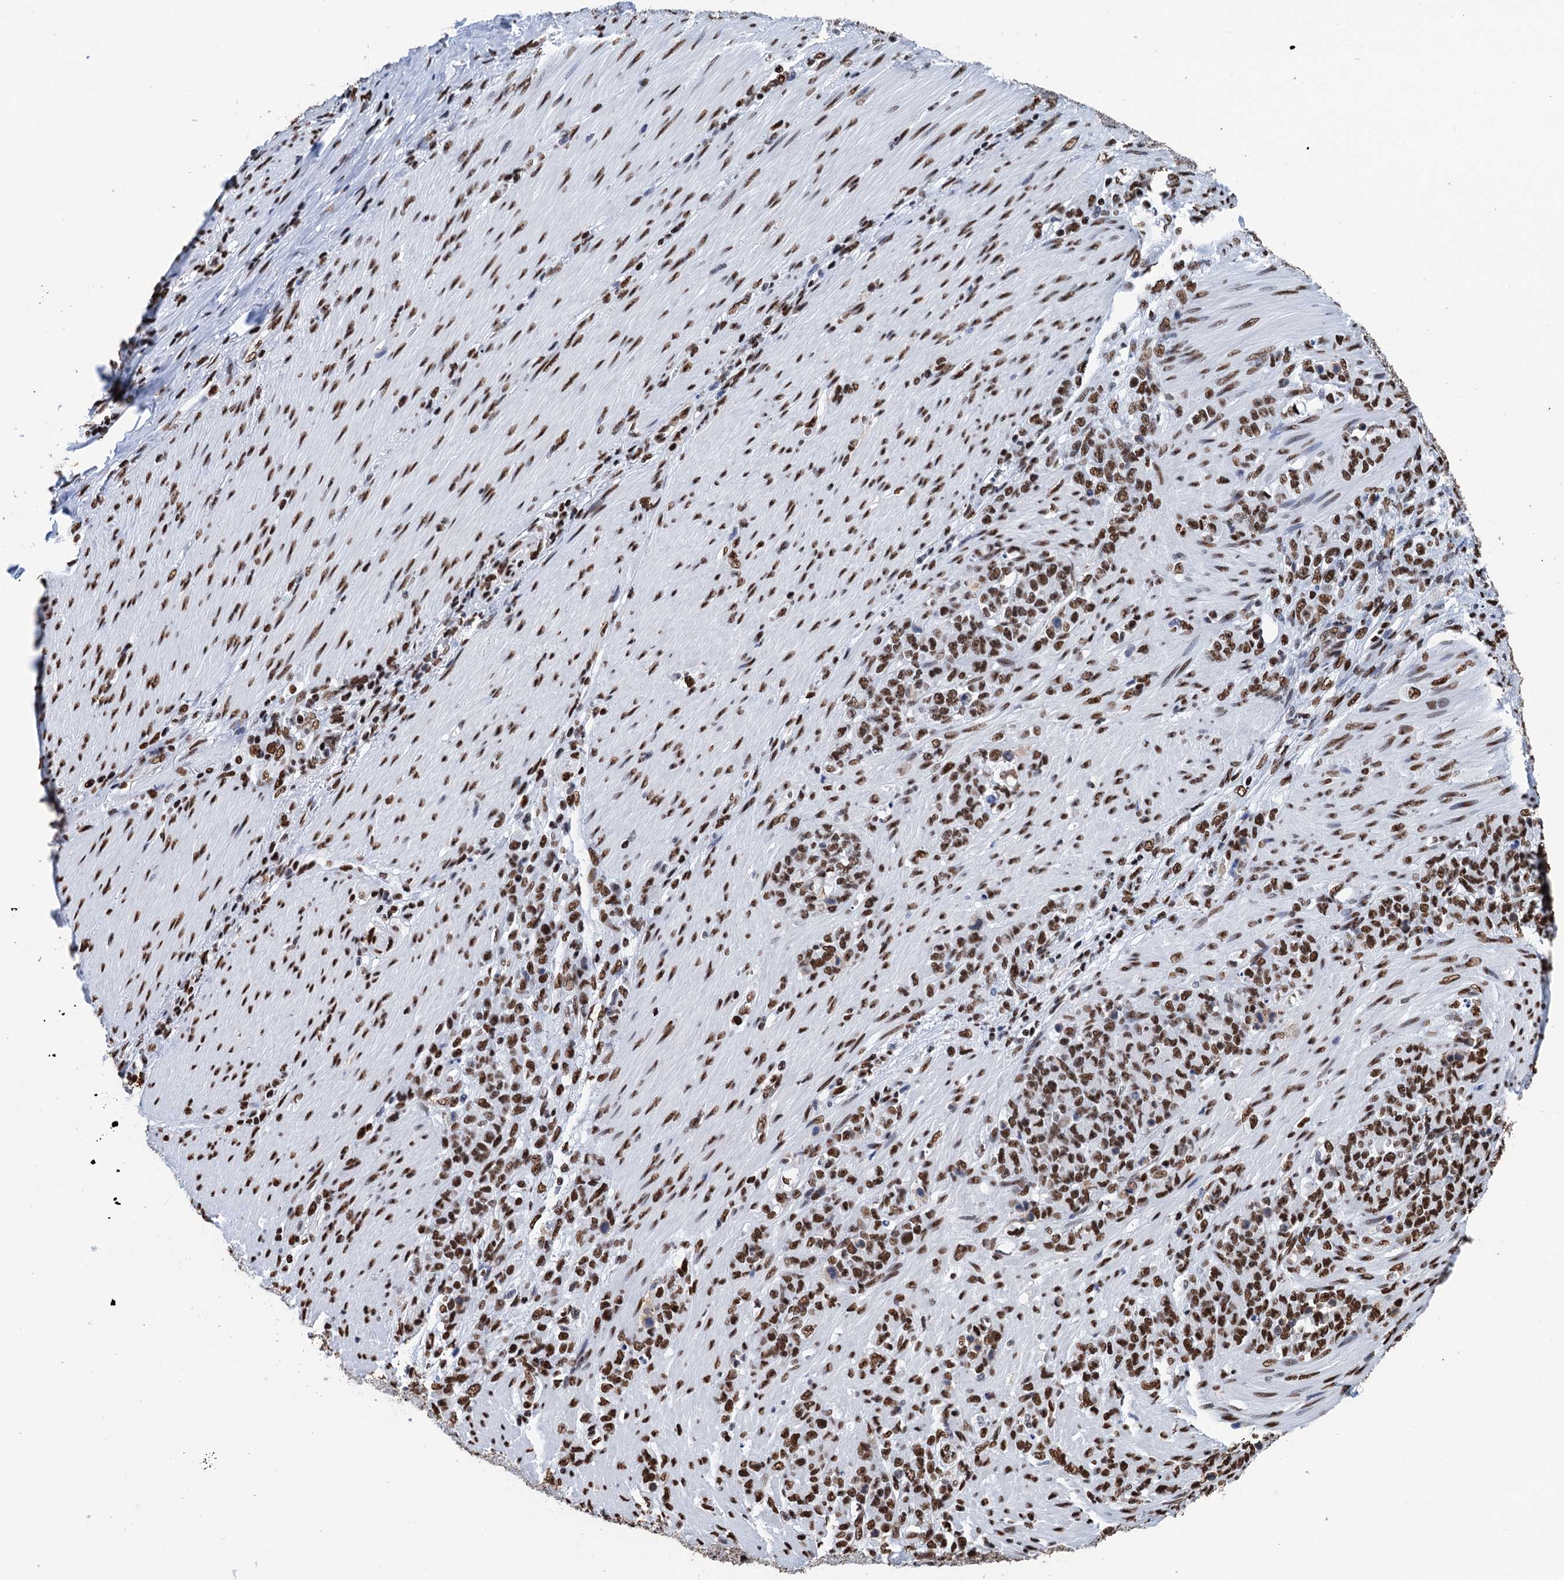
{"staining": {"intensity": "strong", "quantity": ">75%", "location": "nuclear"}, "tissue": "stomach cancer", "cell_type": "Tumor cells", "image_type": "cancer", "snomed": [{"axis": "morphology", "description": "Adenocarcinoma, NOS"}, {"axis": "topography", "description": "Stomach"}], "caption": "Immunohistochemical staining of human adenocarcinoma (stomach) demonstrates high levels of strong nuclear positivity in approximately >75% of tumor cells. (DAB (3,3'-diaminobenzidine) IHC, brown staining for protein, blue staining for nuclei).", "gene": "UBA2", "patient": {"sex": "female", "age": 79}}